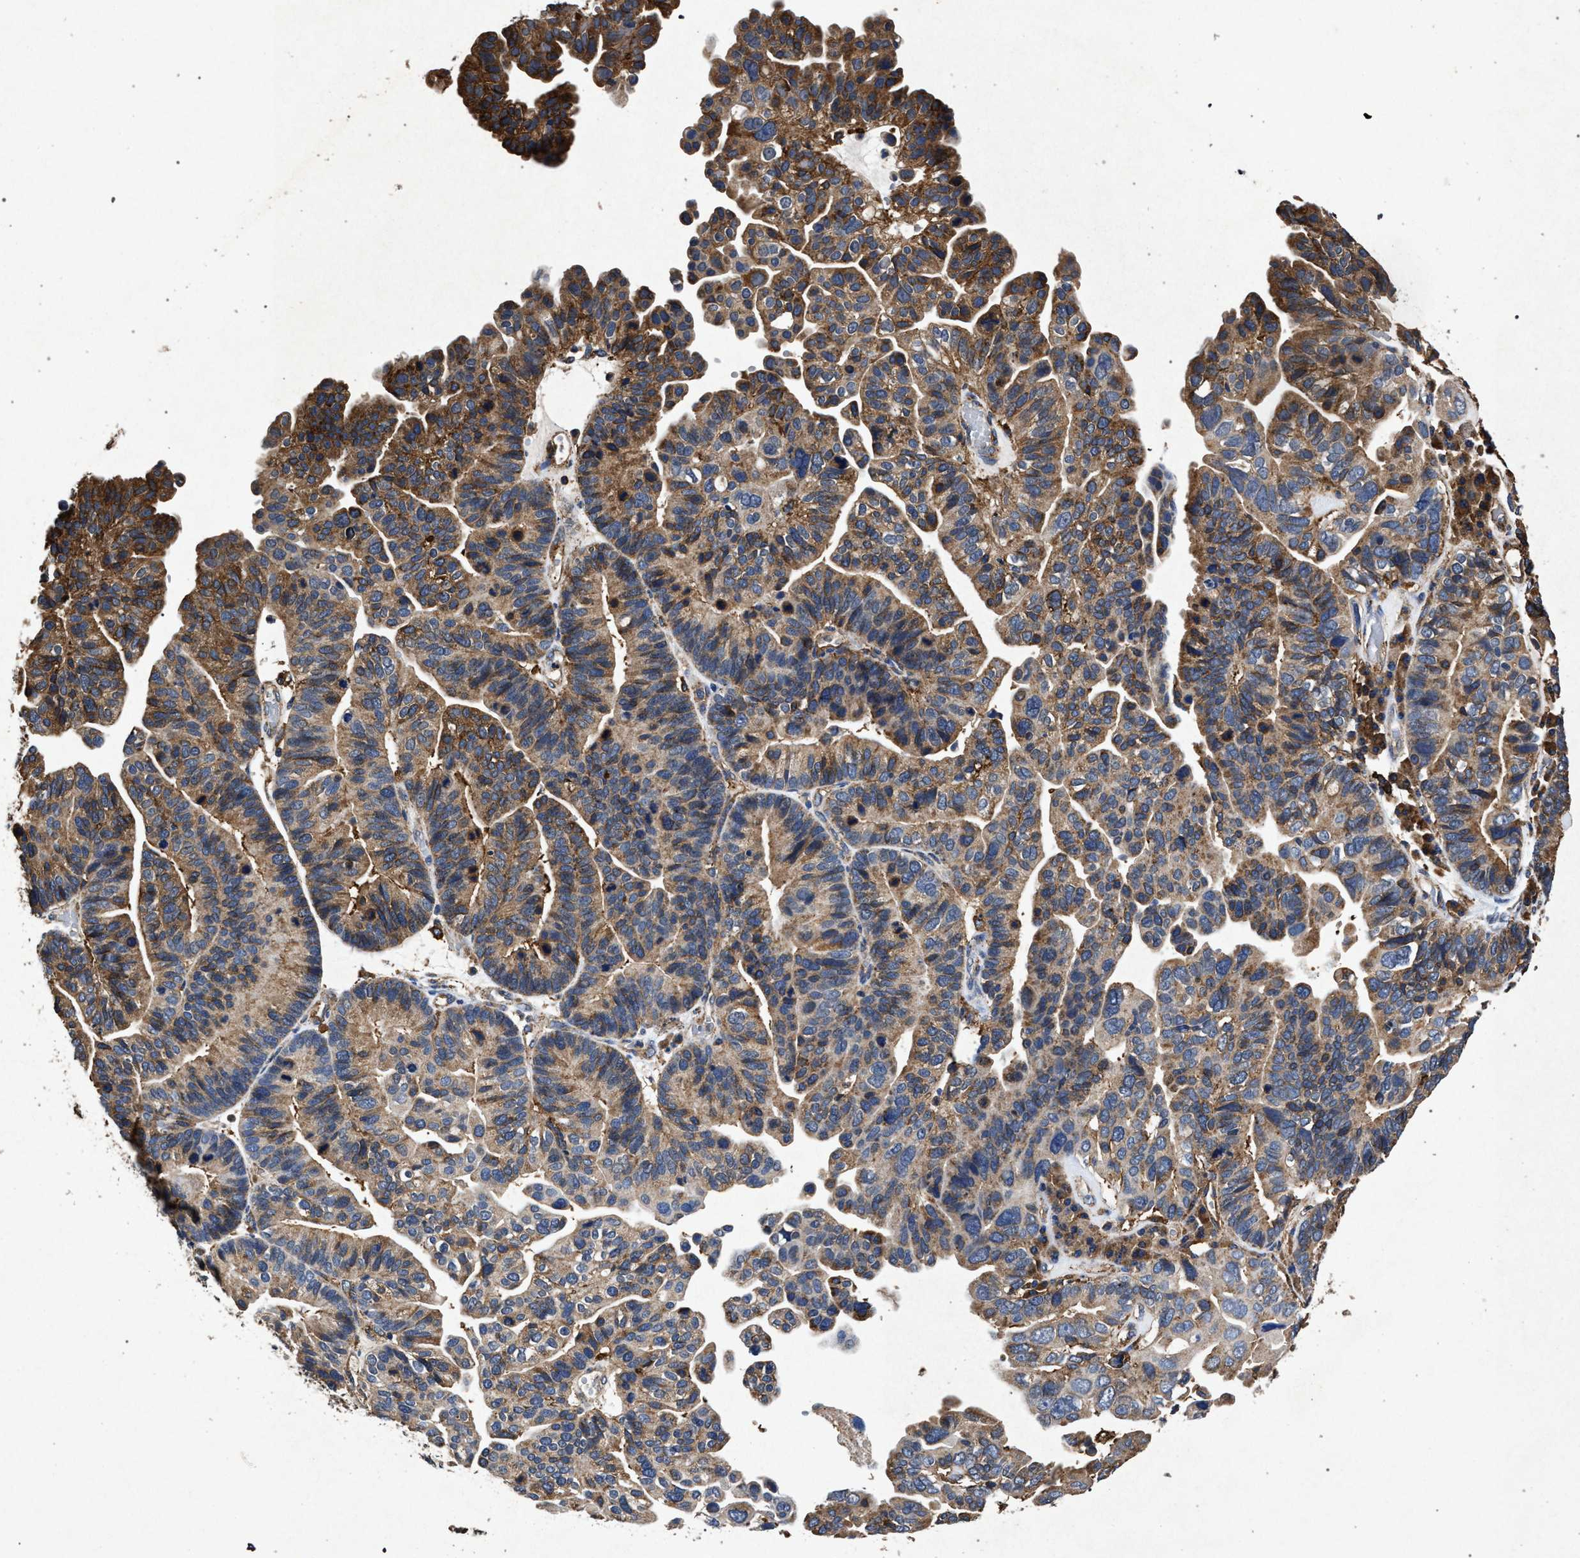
{"staining": {"intensity": "moderate", "quantity": ">75%", "location": "cytoplasmic/membranous"}, "tissue": "ovarian cancer", "cell_type": "Tumor cells", "image_type": "cancer", "snomed": [{"axis": "morphology", "description": "Cystadenocarcinoma, serous, NOS"}, {"axis": "topography", "description": "Ovary"}], "caption": "The image demonstrates immunohistochemical staining of serous cystadenocarcinoma (ovarian). There is moderate cytoplasmic/membranous expression is appreciated in approximately >75% of tumor cells.", "gene": "MARCKS", "patient": {"sex": "female", "age": 56}}